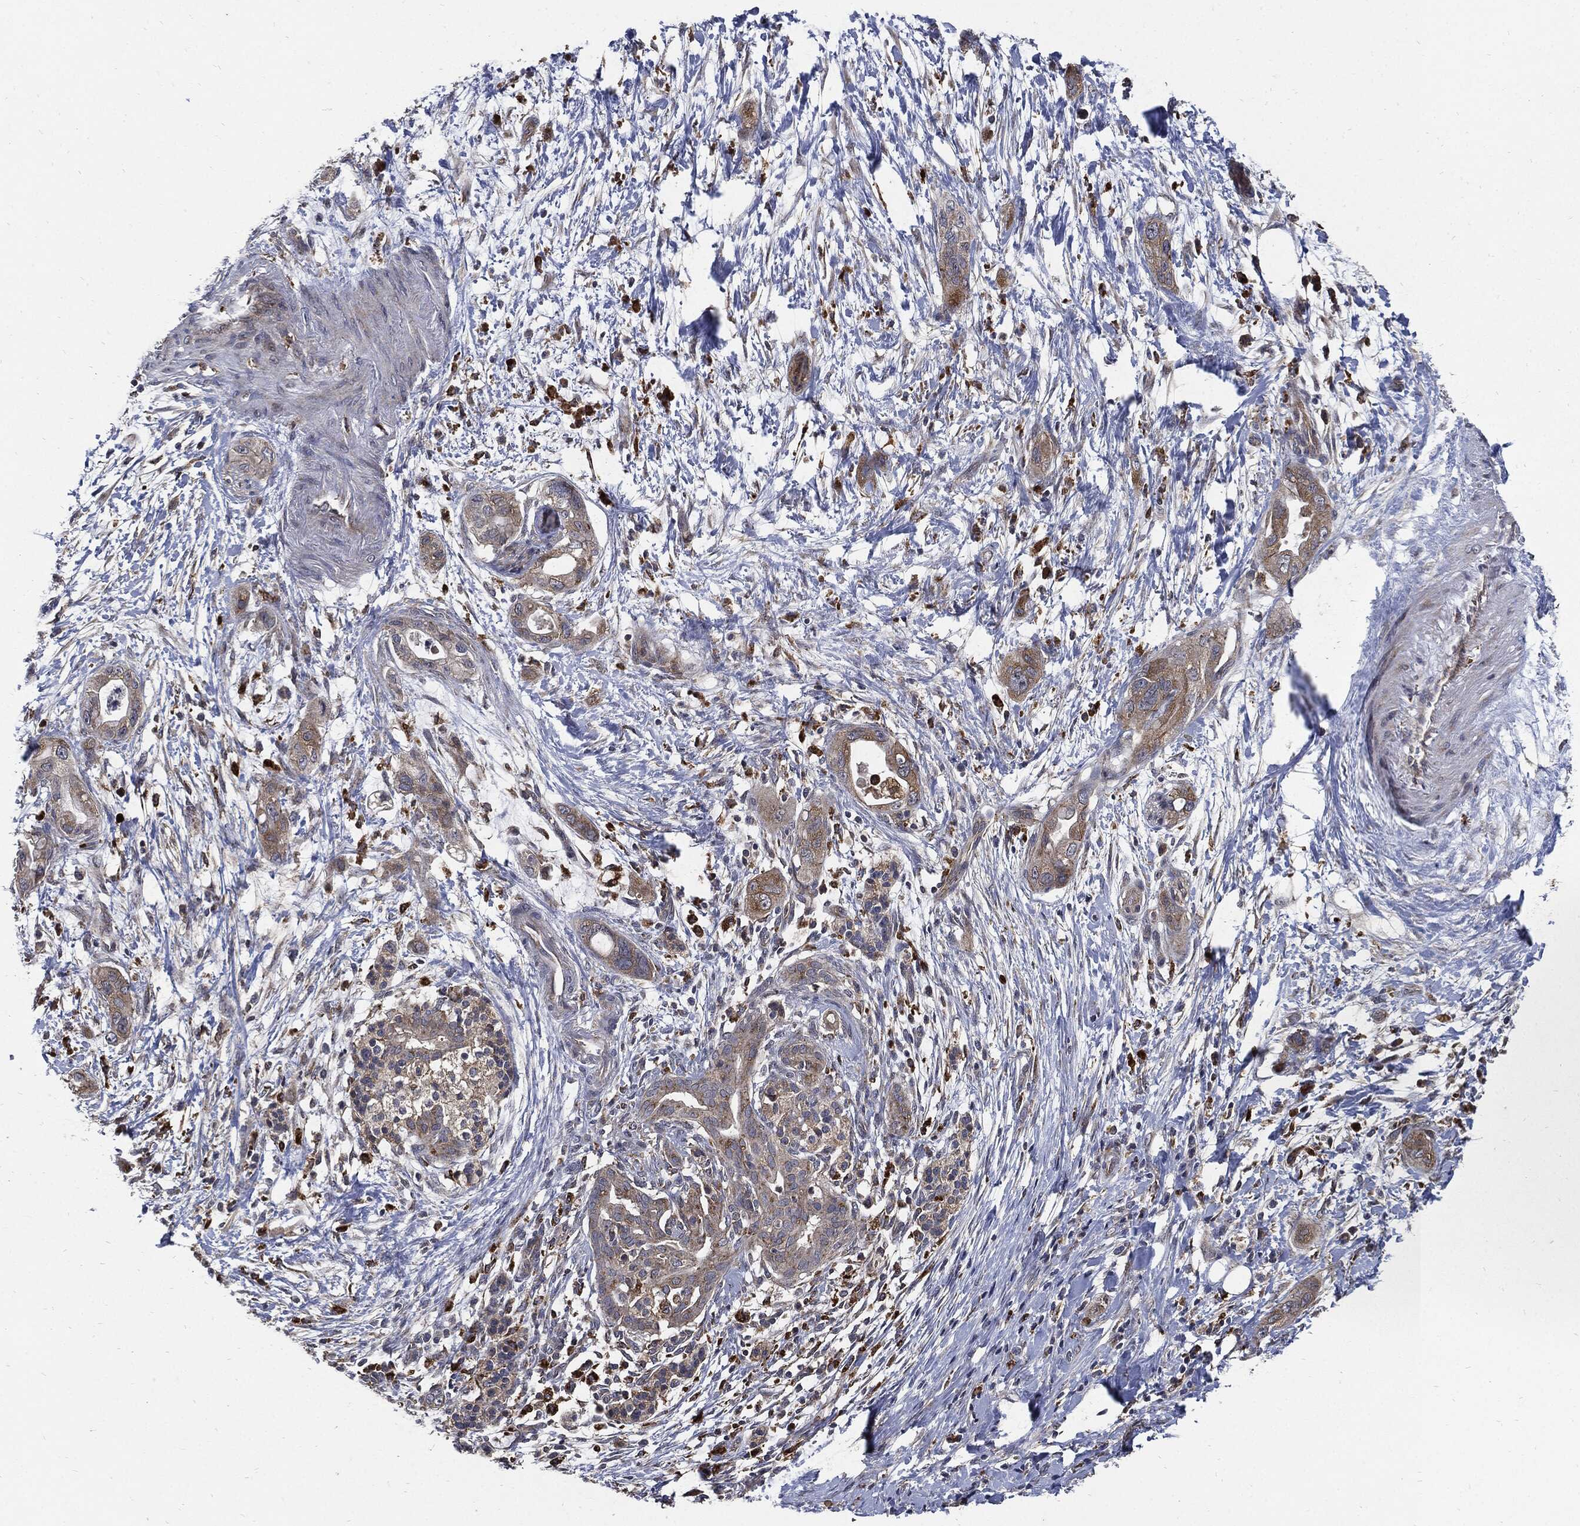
{"staining": {"intensity": "weak", "quantity": "25%-75%", "location": "cytoplasmic/membranous"}, "tissue": "pancreatic cancer", "cell_type": "Tumor cells", "image_type": "cancer", "snomed": [{"axis": "morphology", "description": "Adenocarcinoma, NOS"}, {"axis": "topography", "description": "Pancreas"}], "caption": "Protein positivity by immunohistochemistry (IHC) displays weak cytoplasmic/membranous staining in approximately 25%-75% of tumor cells in adenocarcinoma (pancreatic).", "gene": "SLC31A2", "patient": {"sex": "male", "age": 44}}